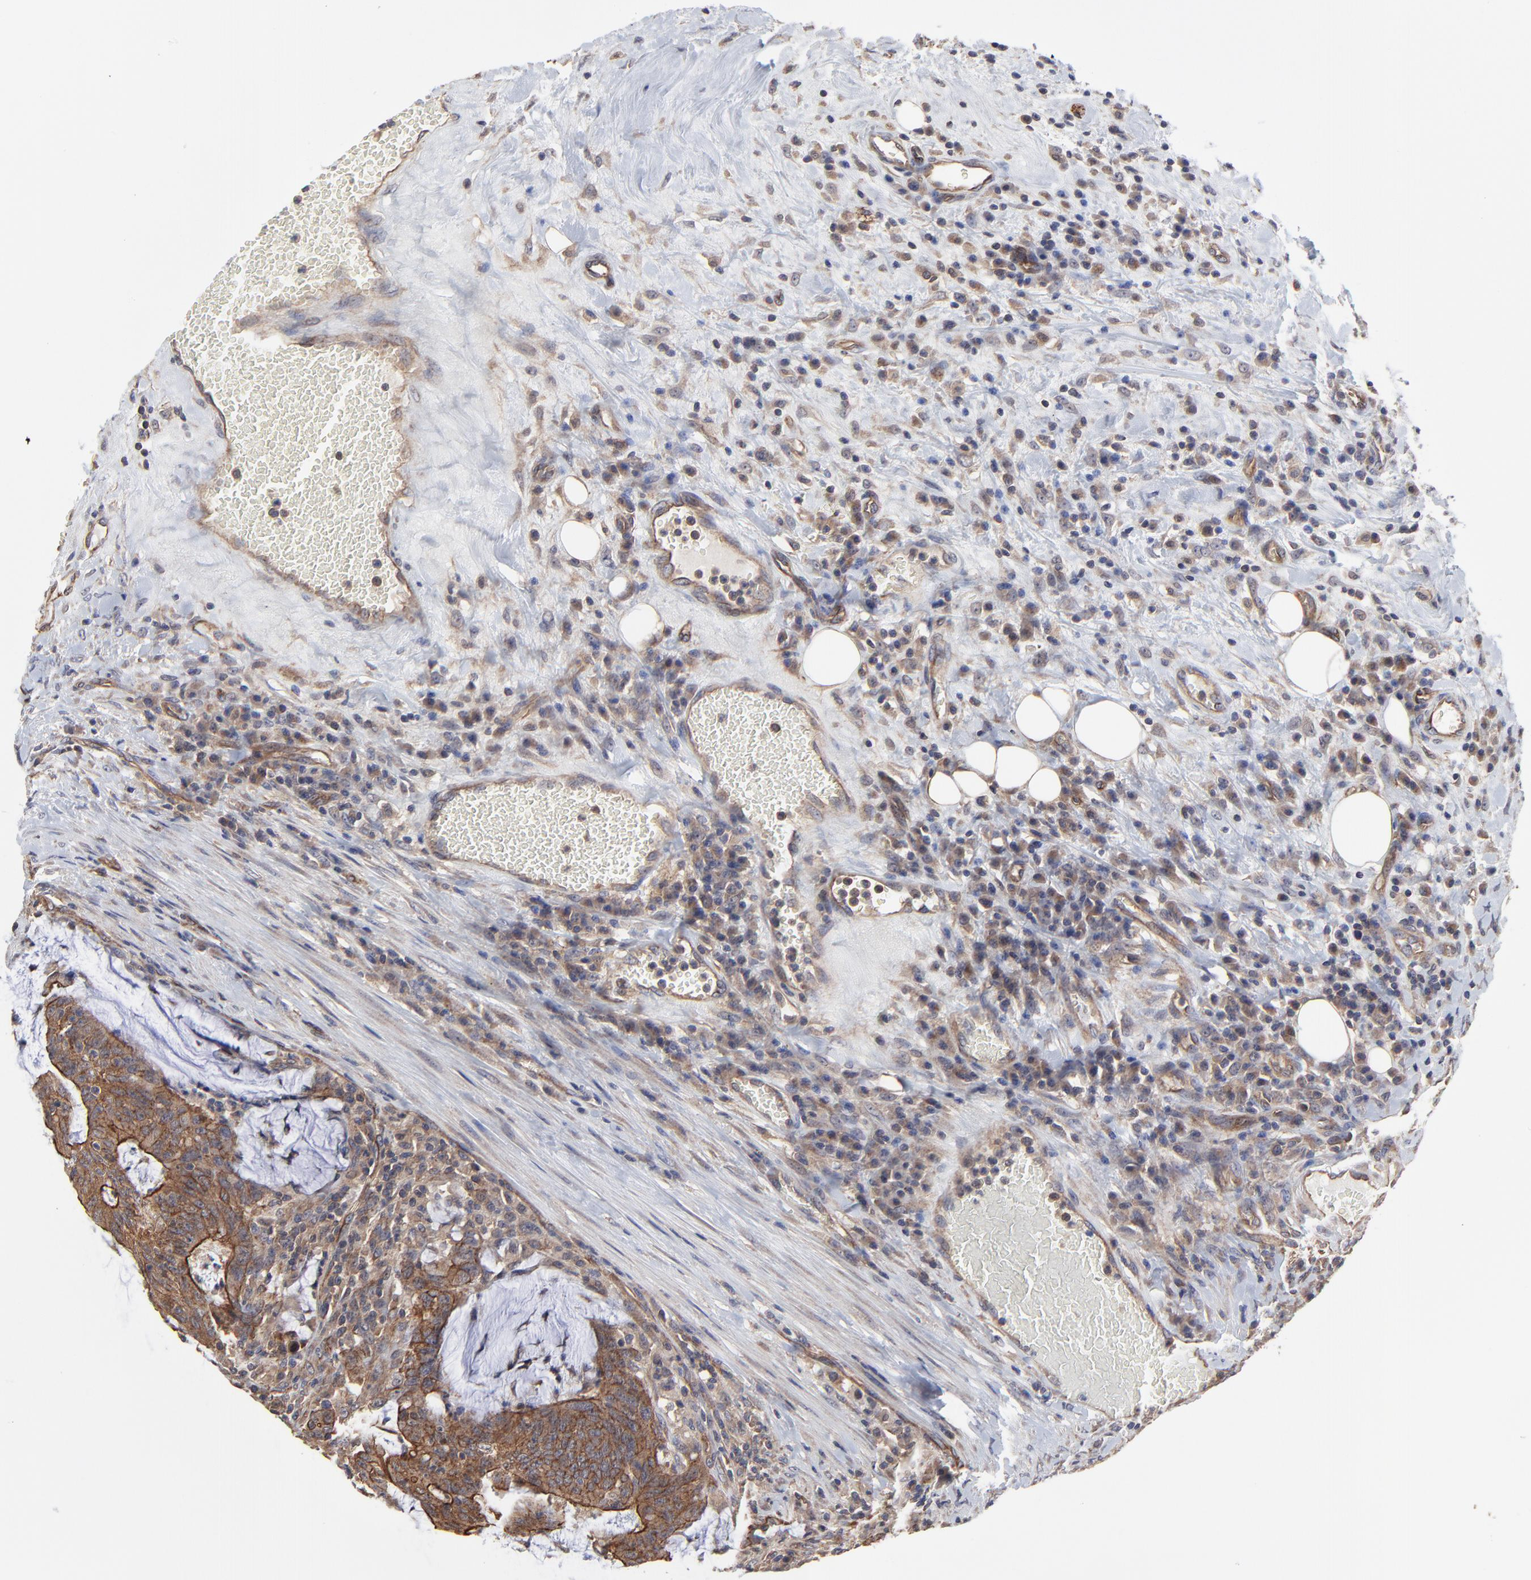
{"staining": {"intensity": "moderate", "quantity": ">75%", "location": "cytoplasmic/membranous"}, "tissue": "colorectal cancer", "cell_type": "Tumor cells", "image_type": "cancer", "snomed": [{"axis": "morphology", "description": "Adenocarcinoma, NOS"}, {"axis": "topography", "description": "Colon"}], "caption": "Brown immunohistochemical staining in colorectal cancer demonstrates moderate cytoplasmic/membranous positivity in about >75% of tumor cells.", "gene": "ARMT1", "patient": {"sex": "male", "age": 54}}